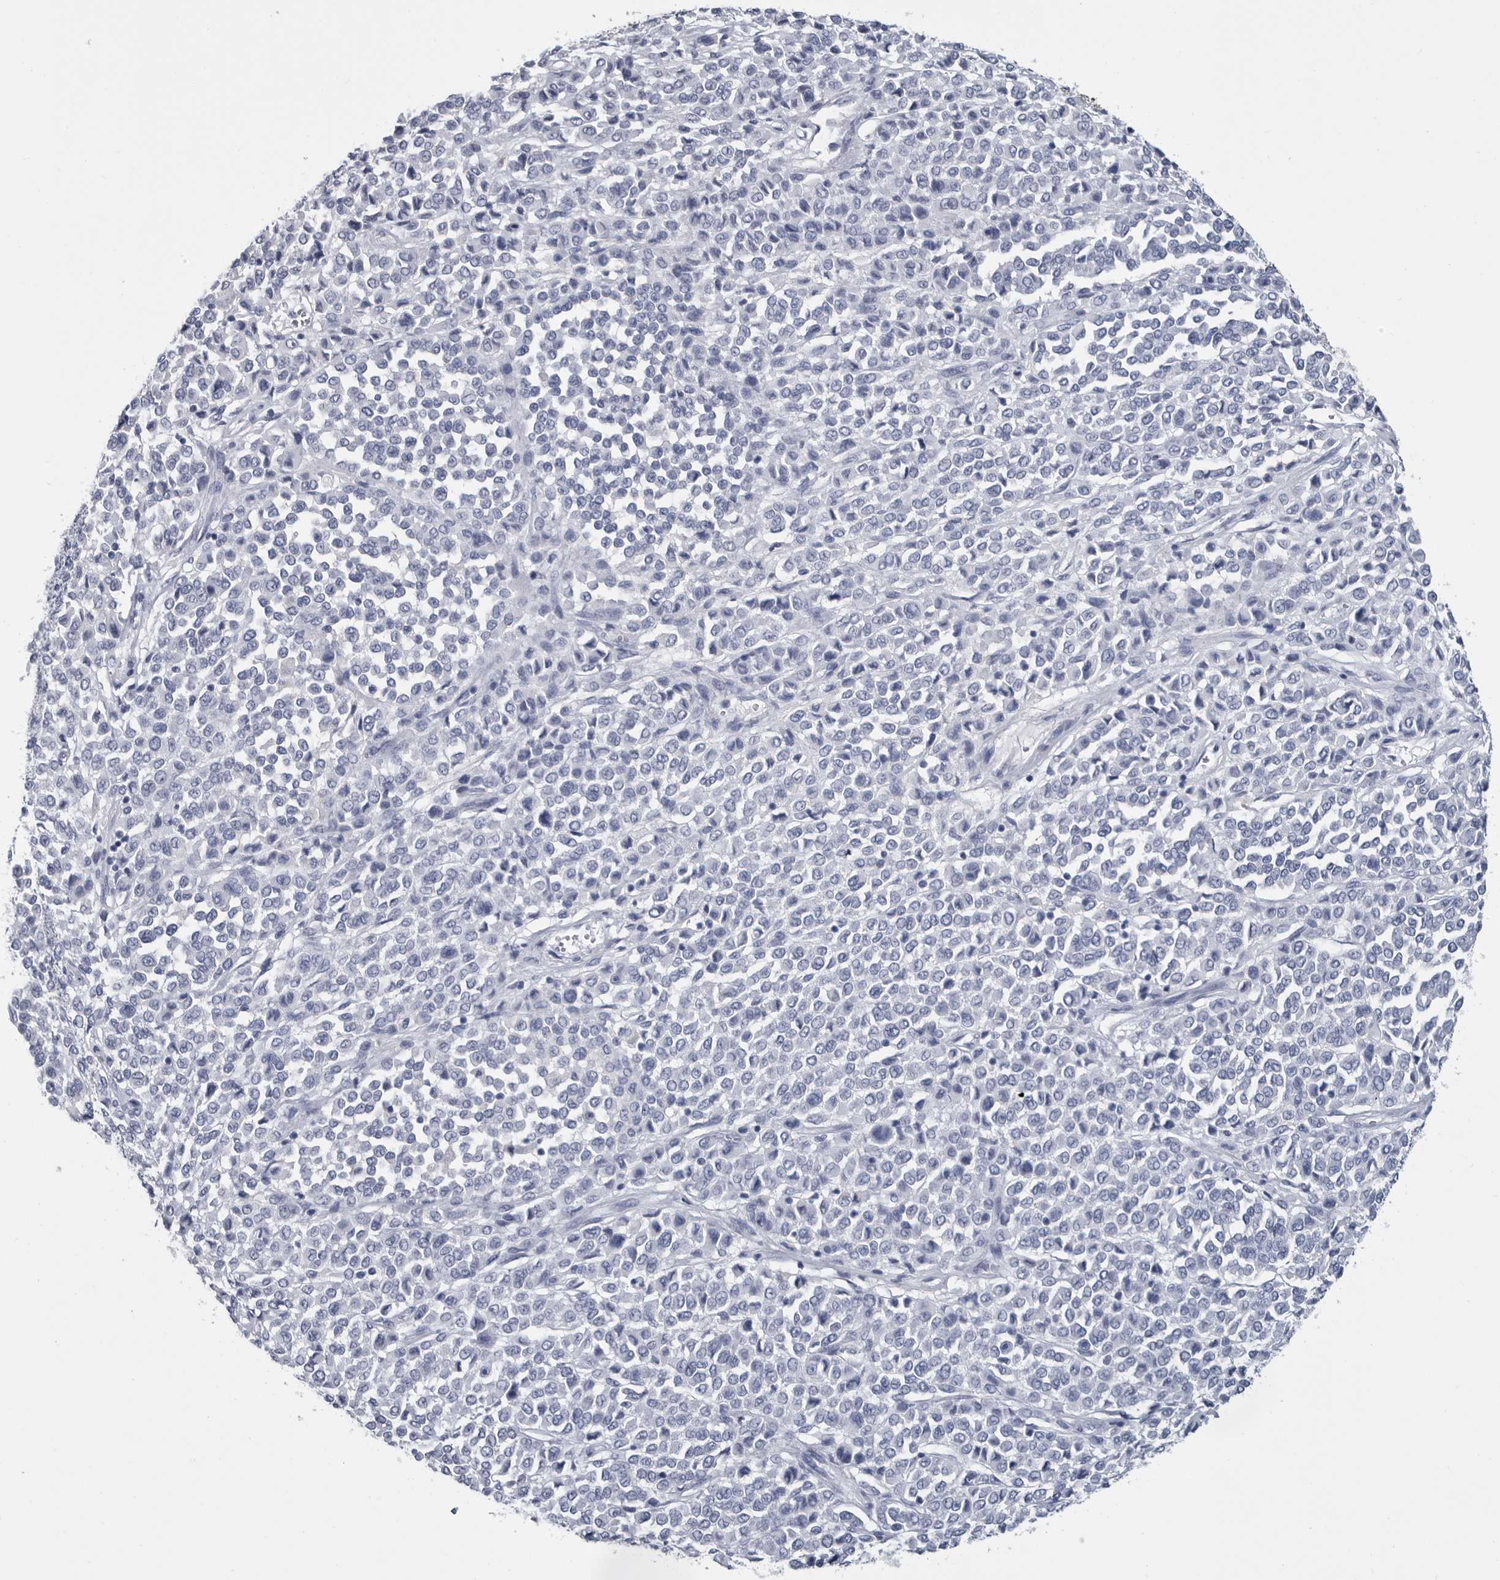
{"staining": {"intensity": "negative", "quantity": "none", "location": "none"}, "tissue": "melanoma", "cell_type": "Tumor cells", "image_type": "cancer", "snomed": [{"axis": "morphology", "description": "Malignant melanoma, Metastatic site"}, {"axis": "topography", "description": "Pancreas"}], "caption": "Photomicrograph shows no protein positivity in tumor cells of melanoma tissue.", "gene": "WRAP73", "patient": {"sex": "female", "age": 30}}